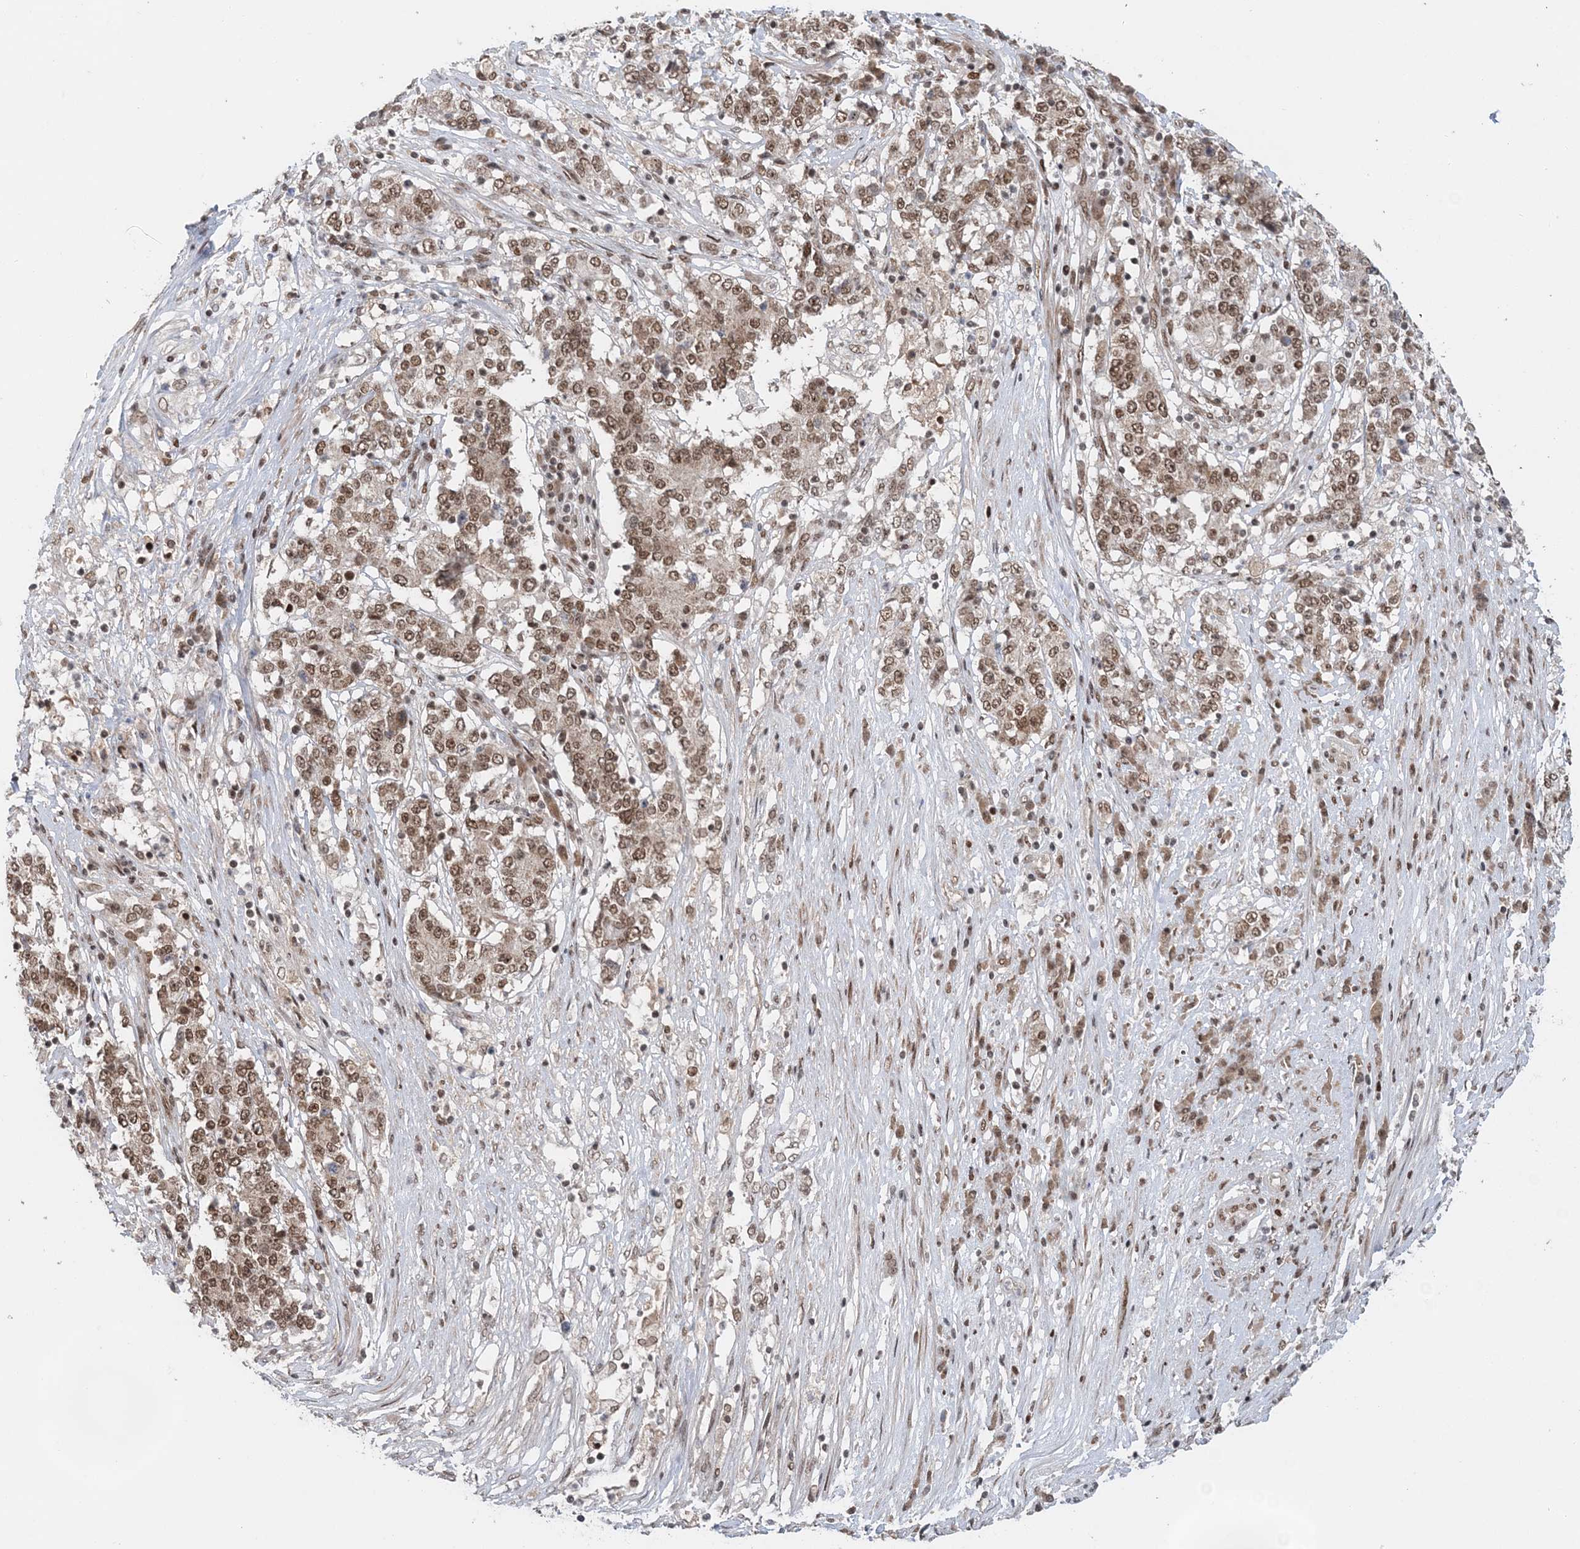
{"staining": {"intensity": "moderate", "quantity": ">75%", "location": "nuclear"}, "tissue": "stomach cancer", "cell_type": "Tumor cells", "image_type": "cancer", "snomed": [{"axis": "morphology", "description": "Adenocarcinoma, NOS"}, {"axis": "topography", "description": "Stomach"}], "caption": "Immunohistochemical staining of stomach cancer (adenocarcinoma) demonstrates medium levels of moderate nuclear protein expression in about >75% of tumor cells.", "gene": "NOA1", "patient": {"sex": "male", "age": 59}}